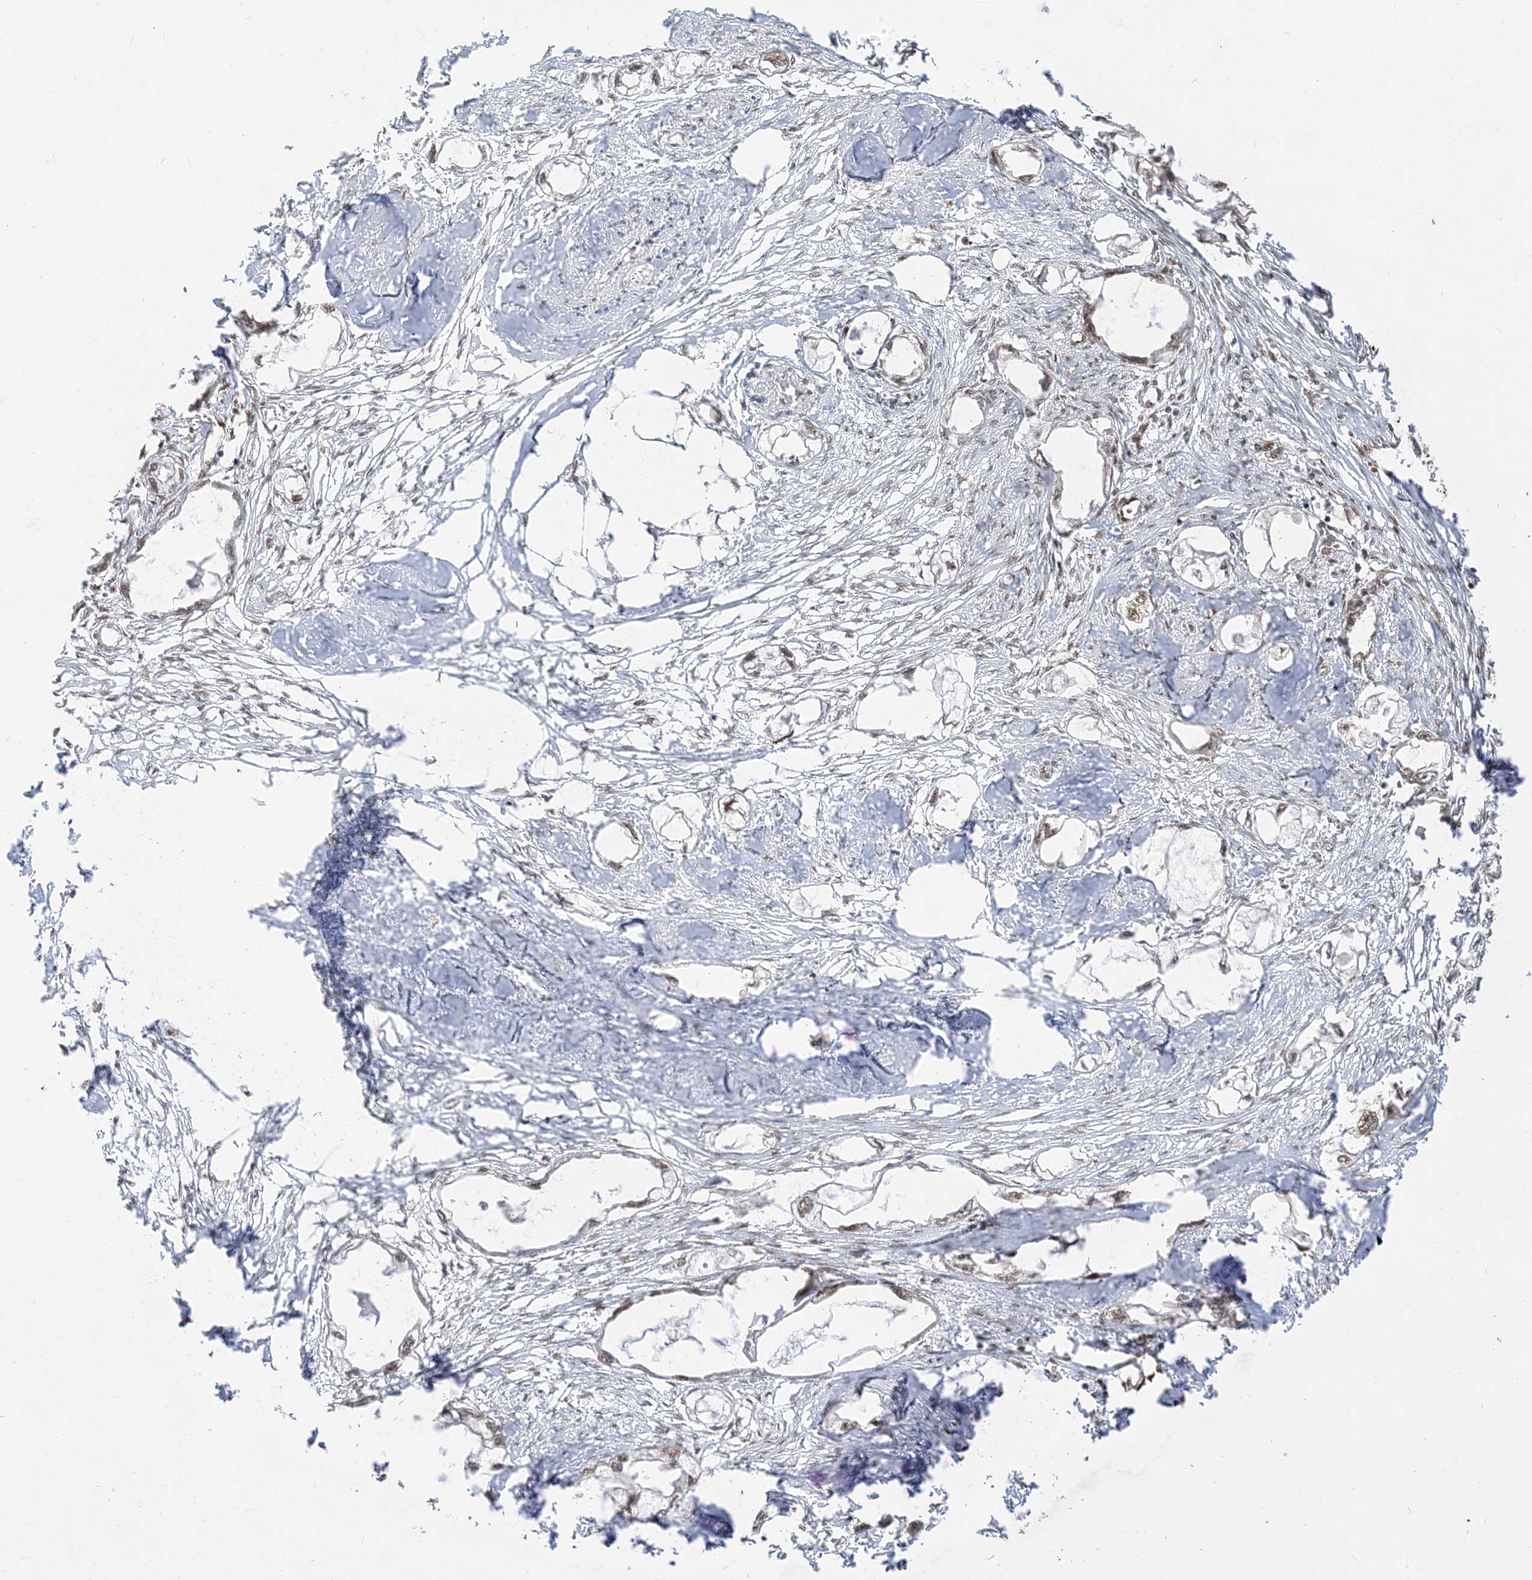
{"staining": {"intensity": "weak", "quantity": ">75%", "location": "nuclear"}, "tissue": "endometrial cancer", "cell_type": "Tumor cells", "image_type": "cancer", "snomed": [{"axis": "morphology", "description": "Adenocarcinoma, NOS"}, {"axis": "morphology", "description": "Adenocarcinoma, metastatic, NOS"}, {"axis": "topography", "description": "Adipose tissue"}, {"axis": "topography", "description": "Endometrium"}], "caption": "Tumor cells show weak nuclear positivity in about >75% of cells in metastatic adenocarcinoma (endometrial). (DAB IHC with brightfield microscopy, high magnification).", "gene": "ARGLU1", "patient": {"sex": "female", "age": 67}}